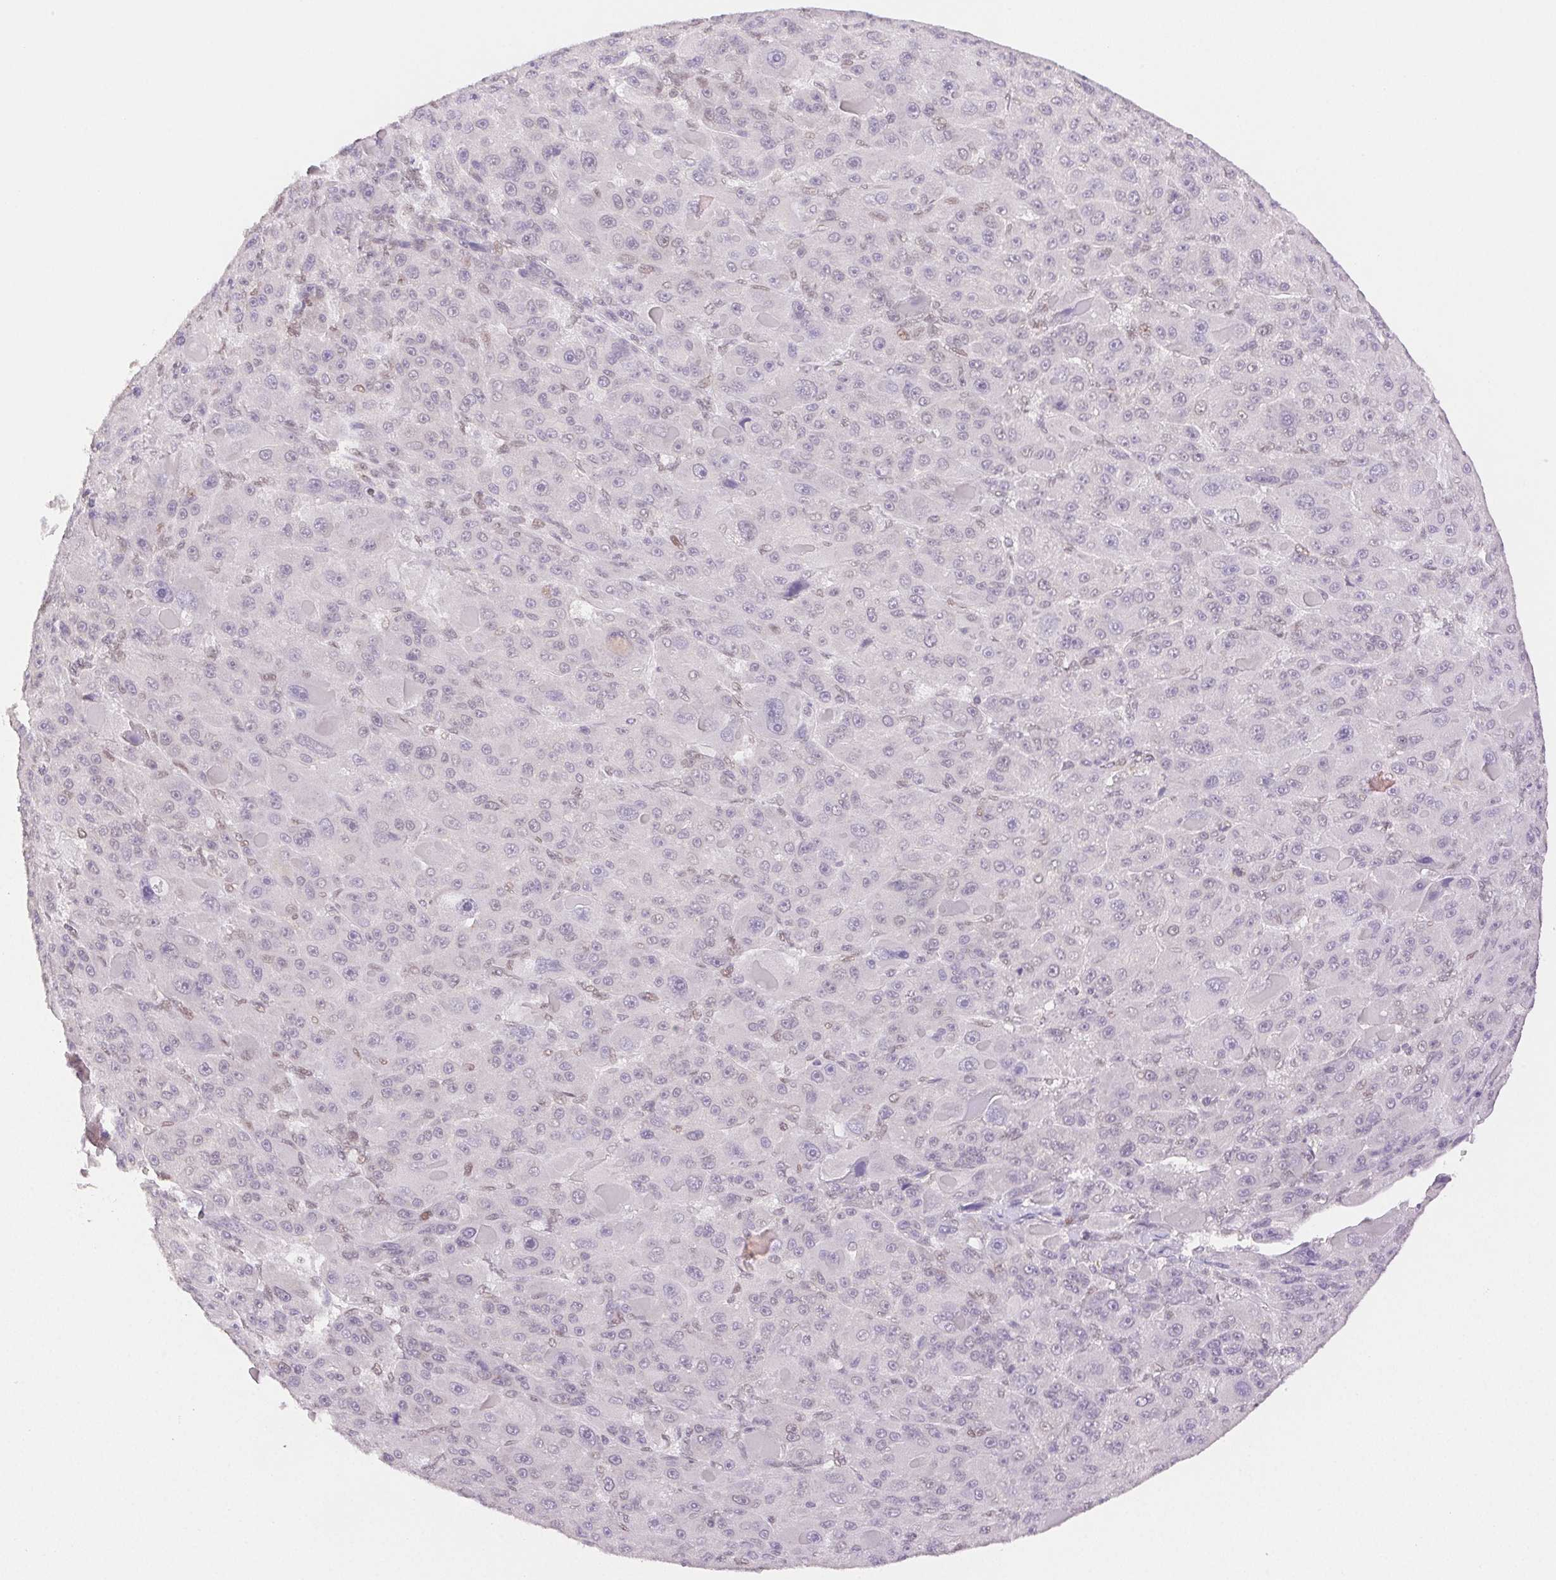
{"staining": {"intensity": "negative", "quantity": "none", "location": "none"}, "tissue": "liver cancer", "cell_type": "Tumor cells", "image_type": "cancer", "snomed": [{"axis": "morphology", "description": "Carcinoma, Hepatocellular, NOS"}, {"axis": "topography", "description": "Liver"}], "caption": "Immunohistochemistry image of human liver hepatocellular carcinoma stained for a protein (brown), which shows no staining in tumor cells.", "gene": "H2AZ2", "patient": {"sex": "male", "age": 76}}